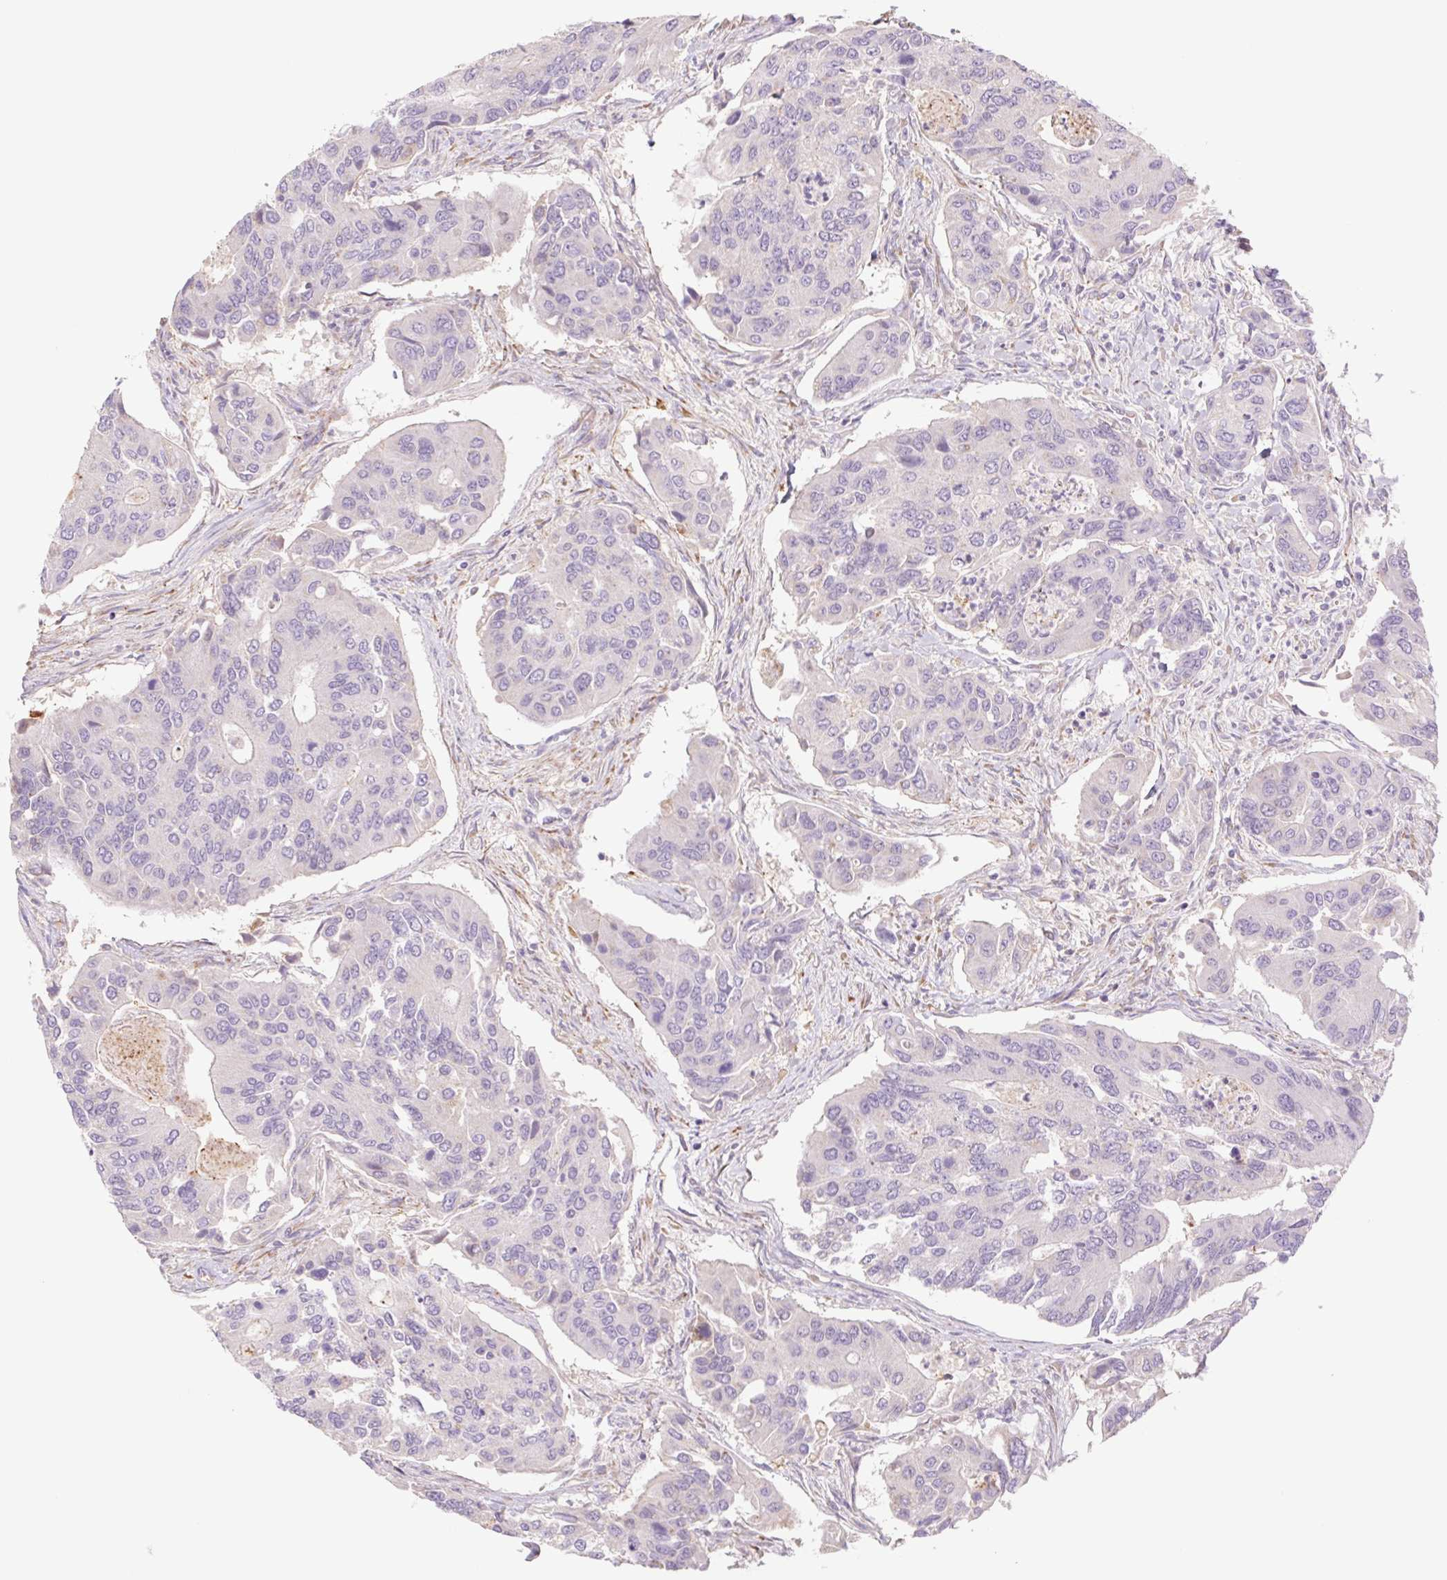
{"staining": {"intensity": "negative", "quantity": "none", "location": "none"}, "tissue": "colorectal cancer", "cell_type": "Tumor cells", "image_type": "cancer", "snomed": [{"axis": "morphology", "description": "Adenocarcinoma, NOS"}, {"axis": "topography", "description": "Colon"}], "caption": "The immunohistochemistry histopathology image has no significant staining in tumor cells of colorectal adenocarcinoma tissue. (DAB immunohistochemistry, high magnification).", "gene": "IGFL3", "patient": {"sex": "female", "age": 67}}